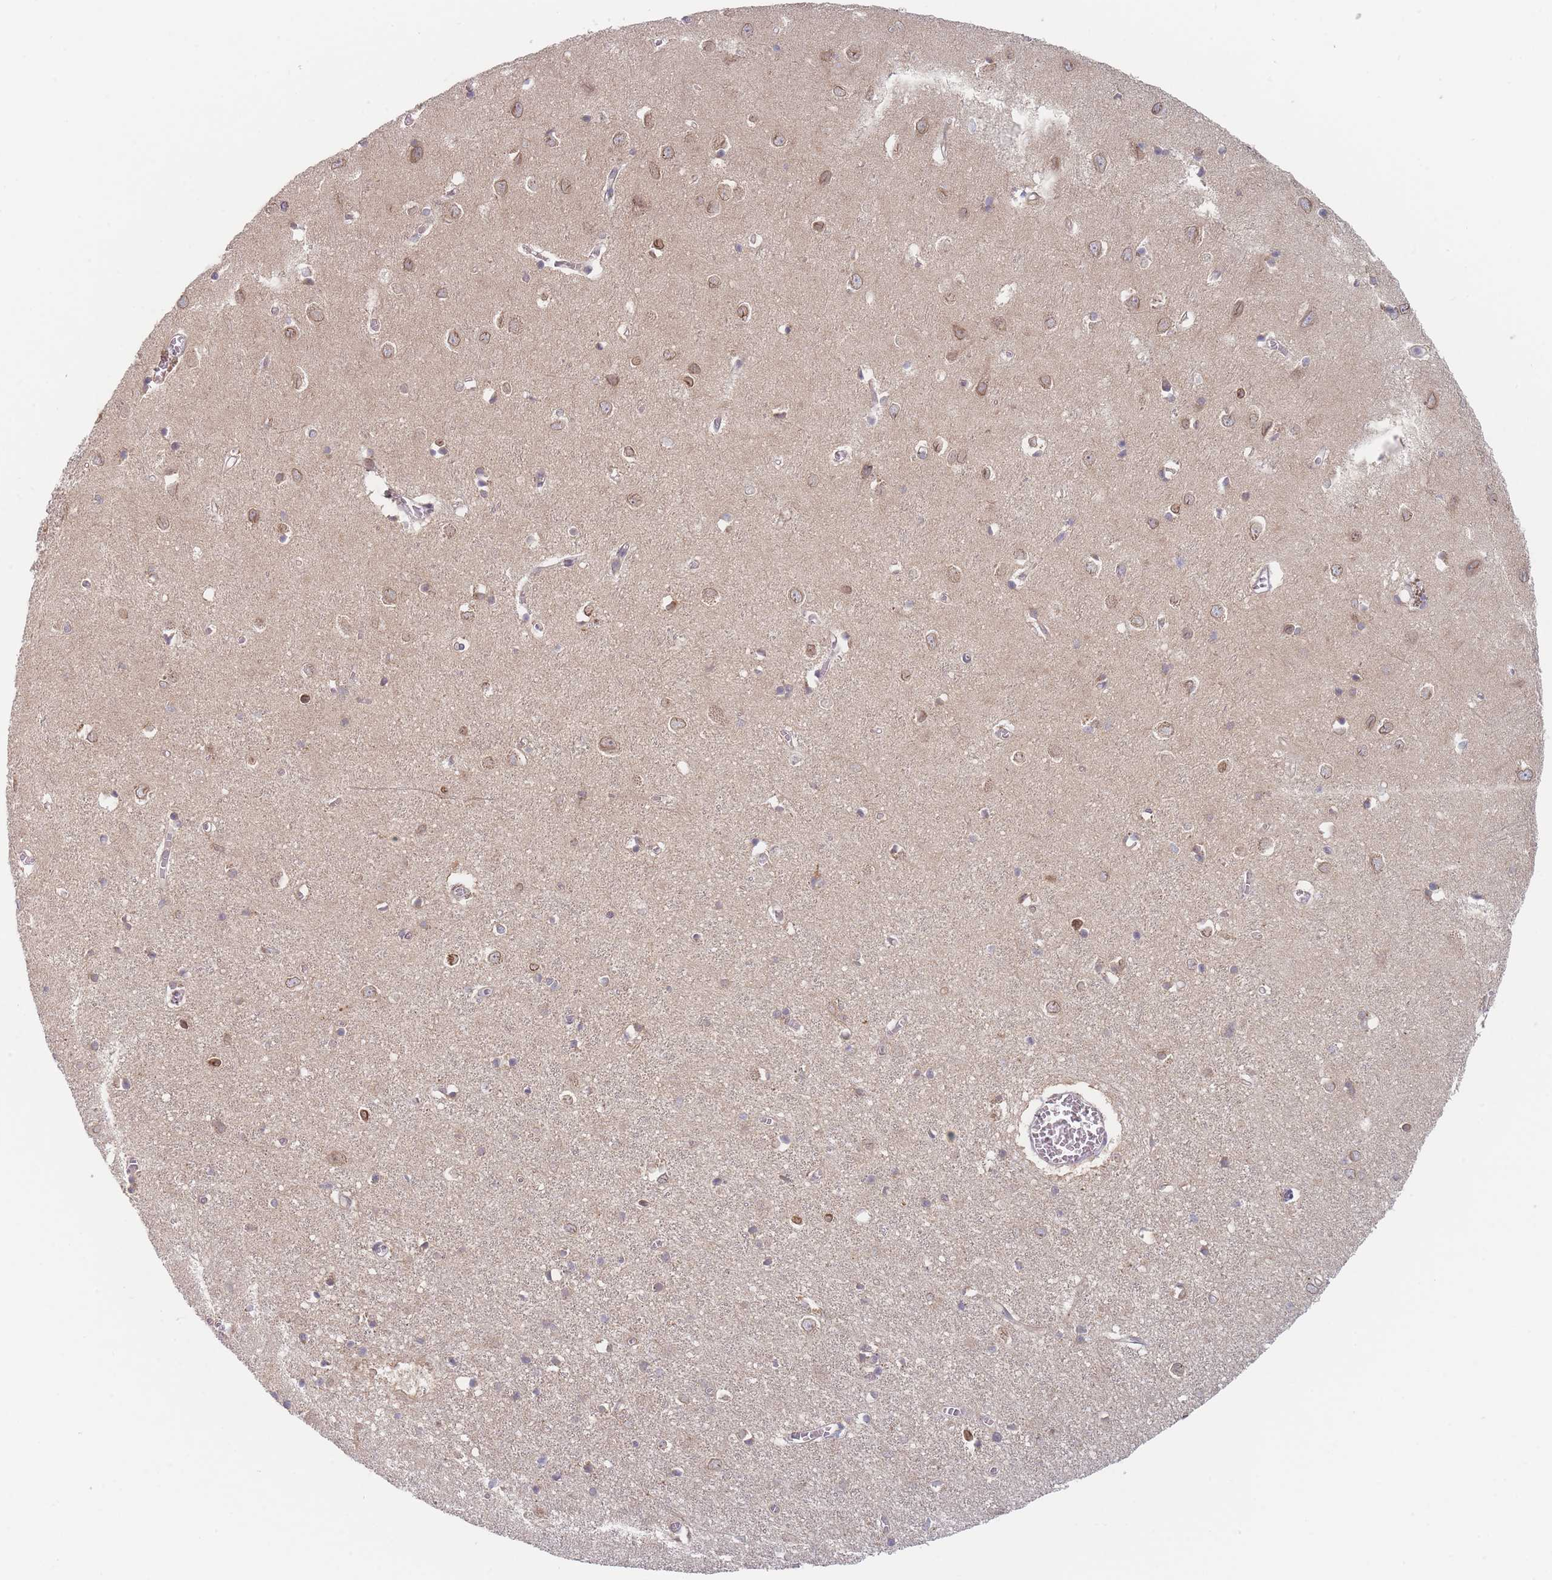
{"staining": {"intensity": "weak", "quantity": ">75%", "location": "cytoplasmic/membranous"}, "tissue": "cerebral cortex", "cell_type": "Endothelial cells", "image_type": "normal", "snomed": [{"axis": "morphology", "description": "Normal tissue, NOS"}, {"axis": "topography", "description": "Cerebral cortex"}], "caption": "Immunohistochemical staining of normal human cerebral cortex shows low levels of weak cytoplasmic/membranous staining in about >75% of endothelial cells. (Brightfield microscopy of DAB IHC at high magnification).", "gene": "EFCC1", "patient": {"sex": "female", "age": 64}}